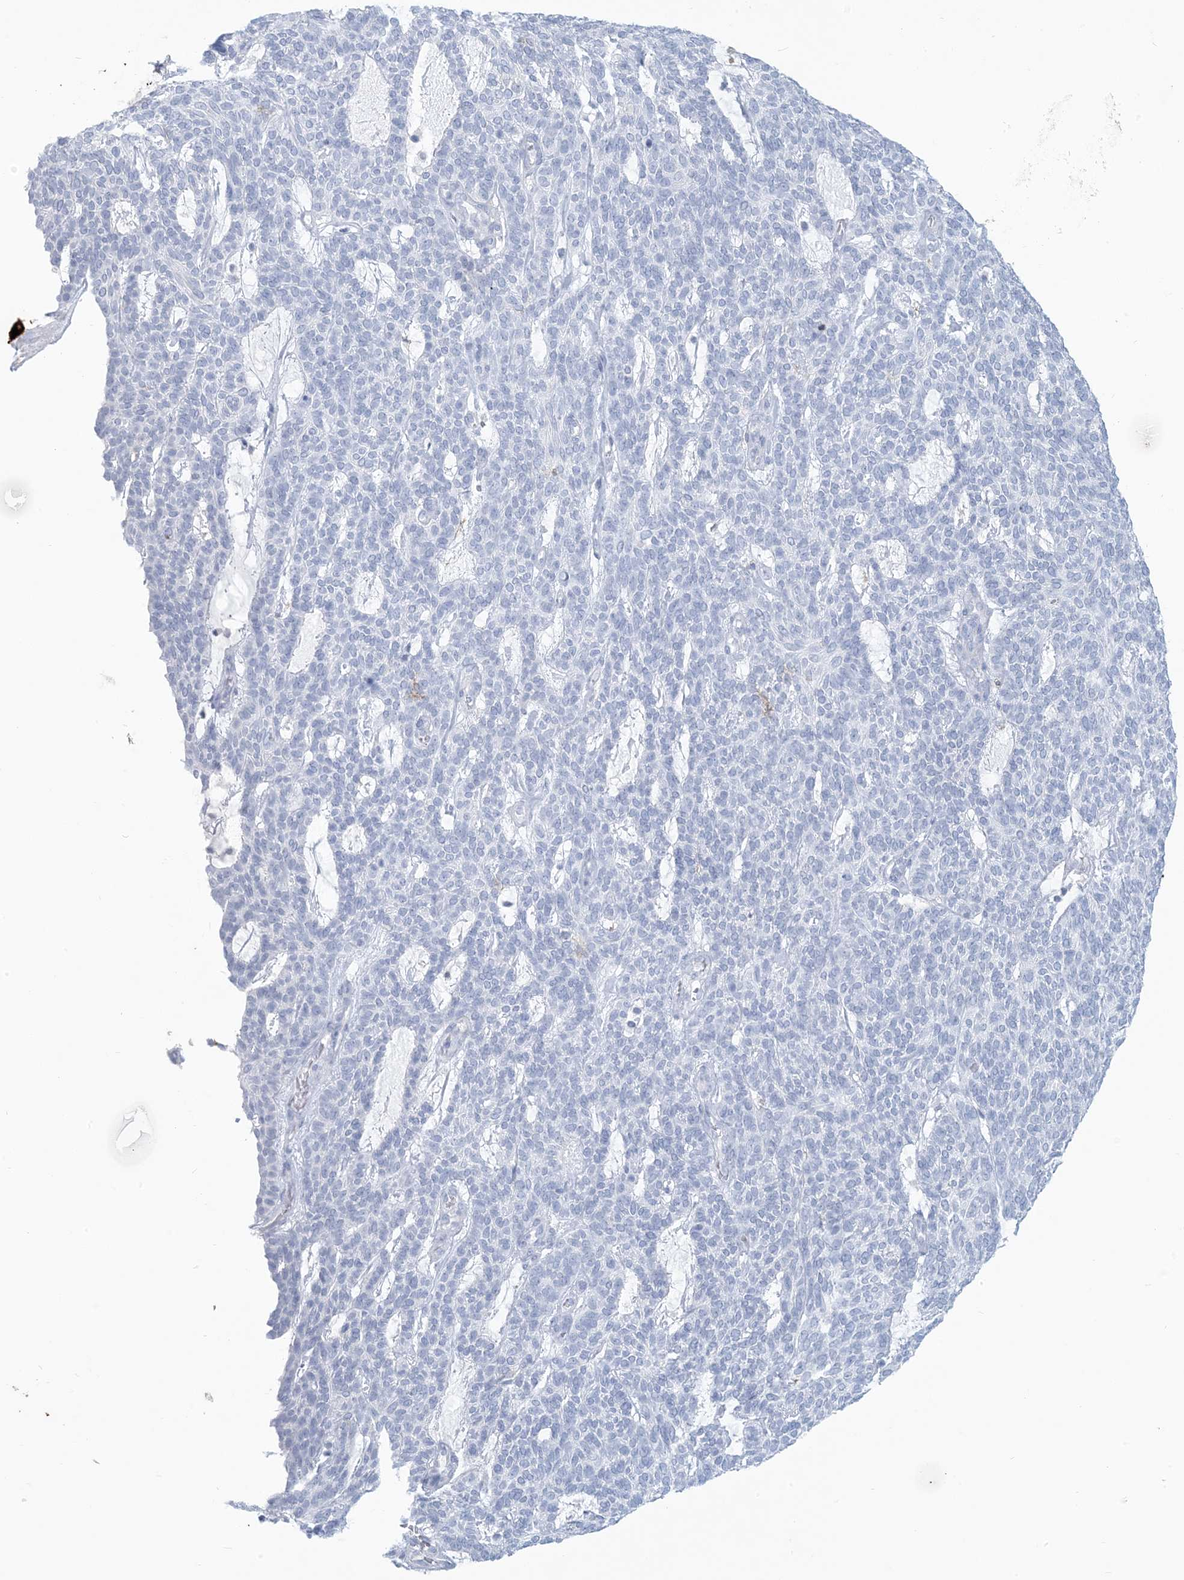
{"staining": {"intensity": "negative", "quantity": "none", "location": "none"}, "tissue": "skin cancer", "cell_type": "Tumor cells", "image_type": "cancer", "snomed": [{"axis": "morphology", "description": "Squamous cell carcinoma, NOS"}, {"axis": "topography", "description": "Skin"}], "caption": "Tumor cells show no significant expression in skin squamous cell carcinoma.", "gene": "HLA-DRB1", "patient": {"sex": "female", "age": 90}}